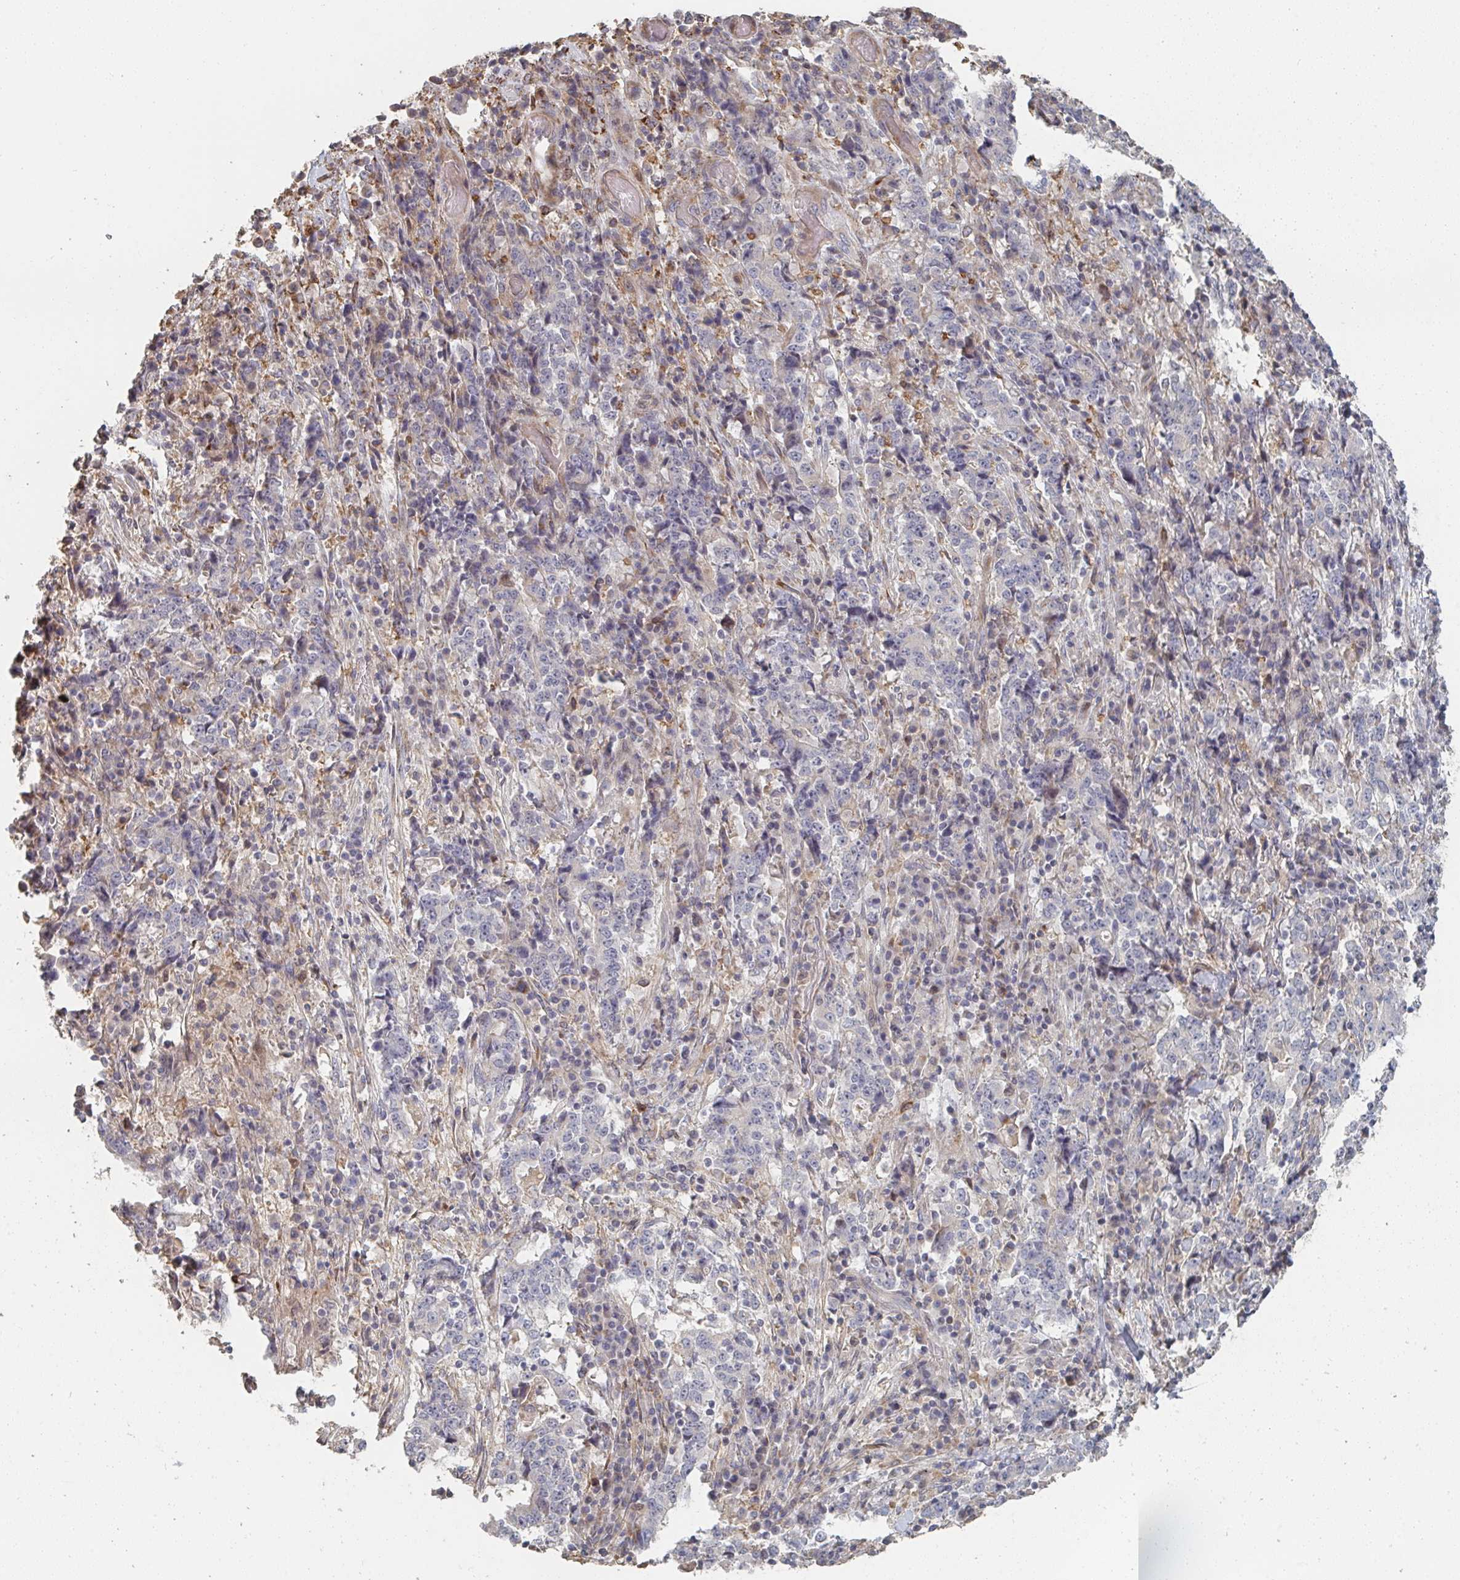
{"staining": {"intensity": "negative", "quantity": "none", "location": "none"}, "tissue": "stomach cancer", "cell_type": "Tumor cells", "image_type": "cancer", "snomed": [{"axis": "morphology", "description": "Normal tissue, NOS"}, {"axis": "morphology", "description": "Adenocarcinoma, NOS"}, {"axis": "topography", "description": "Stomach, upper"}, {"axis": "topography", "description": "Stomach"}], "caption": "Immunohistochemistry of human stomach adenocarcinoma demonstrates no positivity in tumor cells.", "gene": "PTEN", "patient": {"sex": "male", "age": 59}}